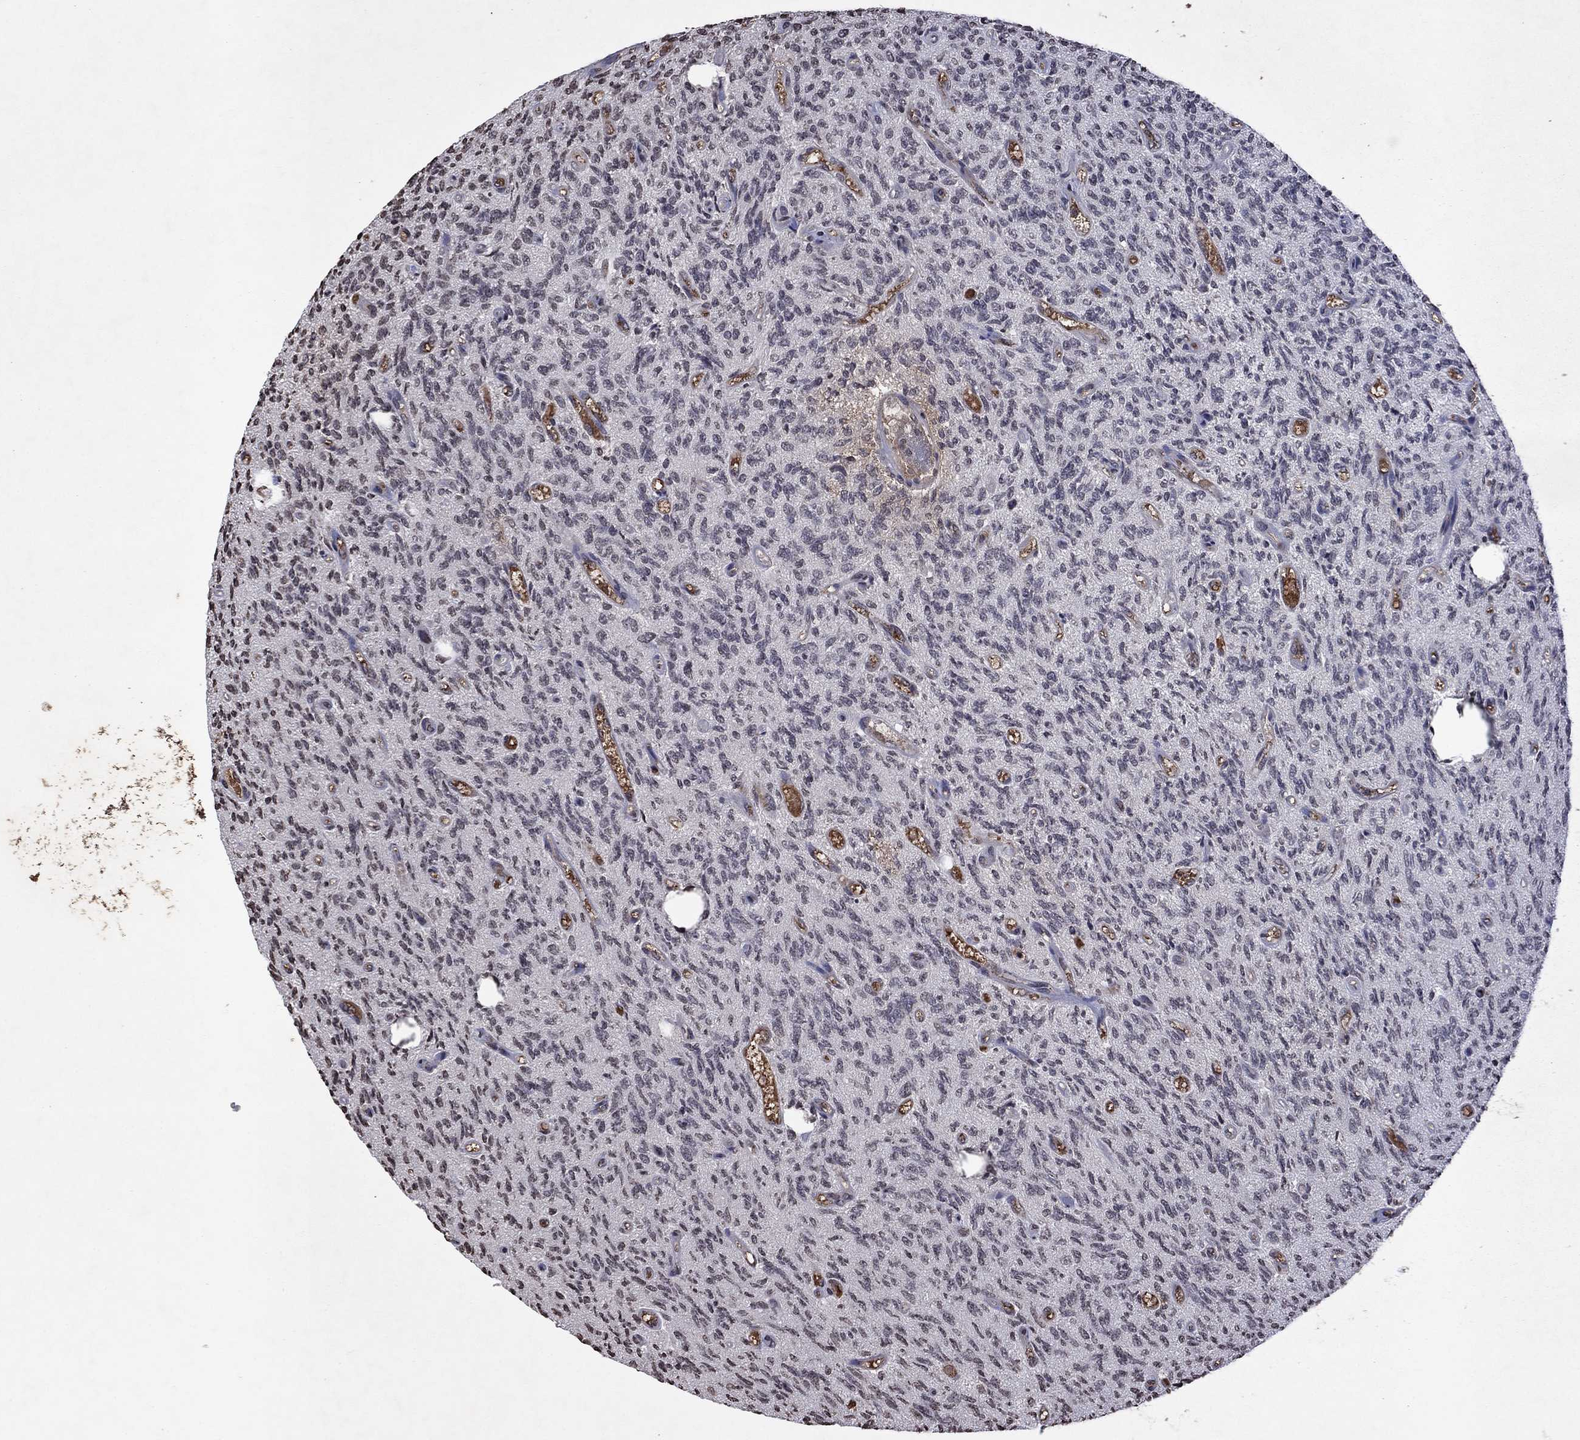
{"staining": {"intensity": "negative", "quantity": "none", "location": "none"}, "tissue": "glioma", "cell_type": "Tumor cells", "image_type": "cancer", "snomed": [{"axis": "morphology", "description": "Glioma, malignant, High grade"}, {"axis": "topography", "description": "Brain"}], "caption": "This is an immunohistochemistry (IHC) histopathology image of human glioma. There is no expression in tumor cells.", "gene": "NLGN1", "patient": {"sex": "male", "age": 64}}